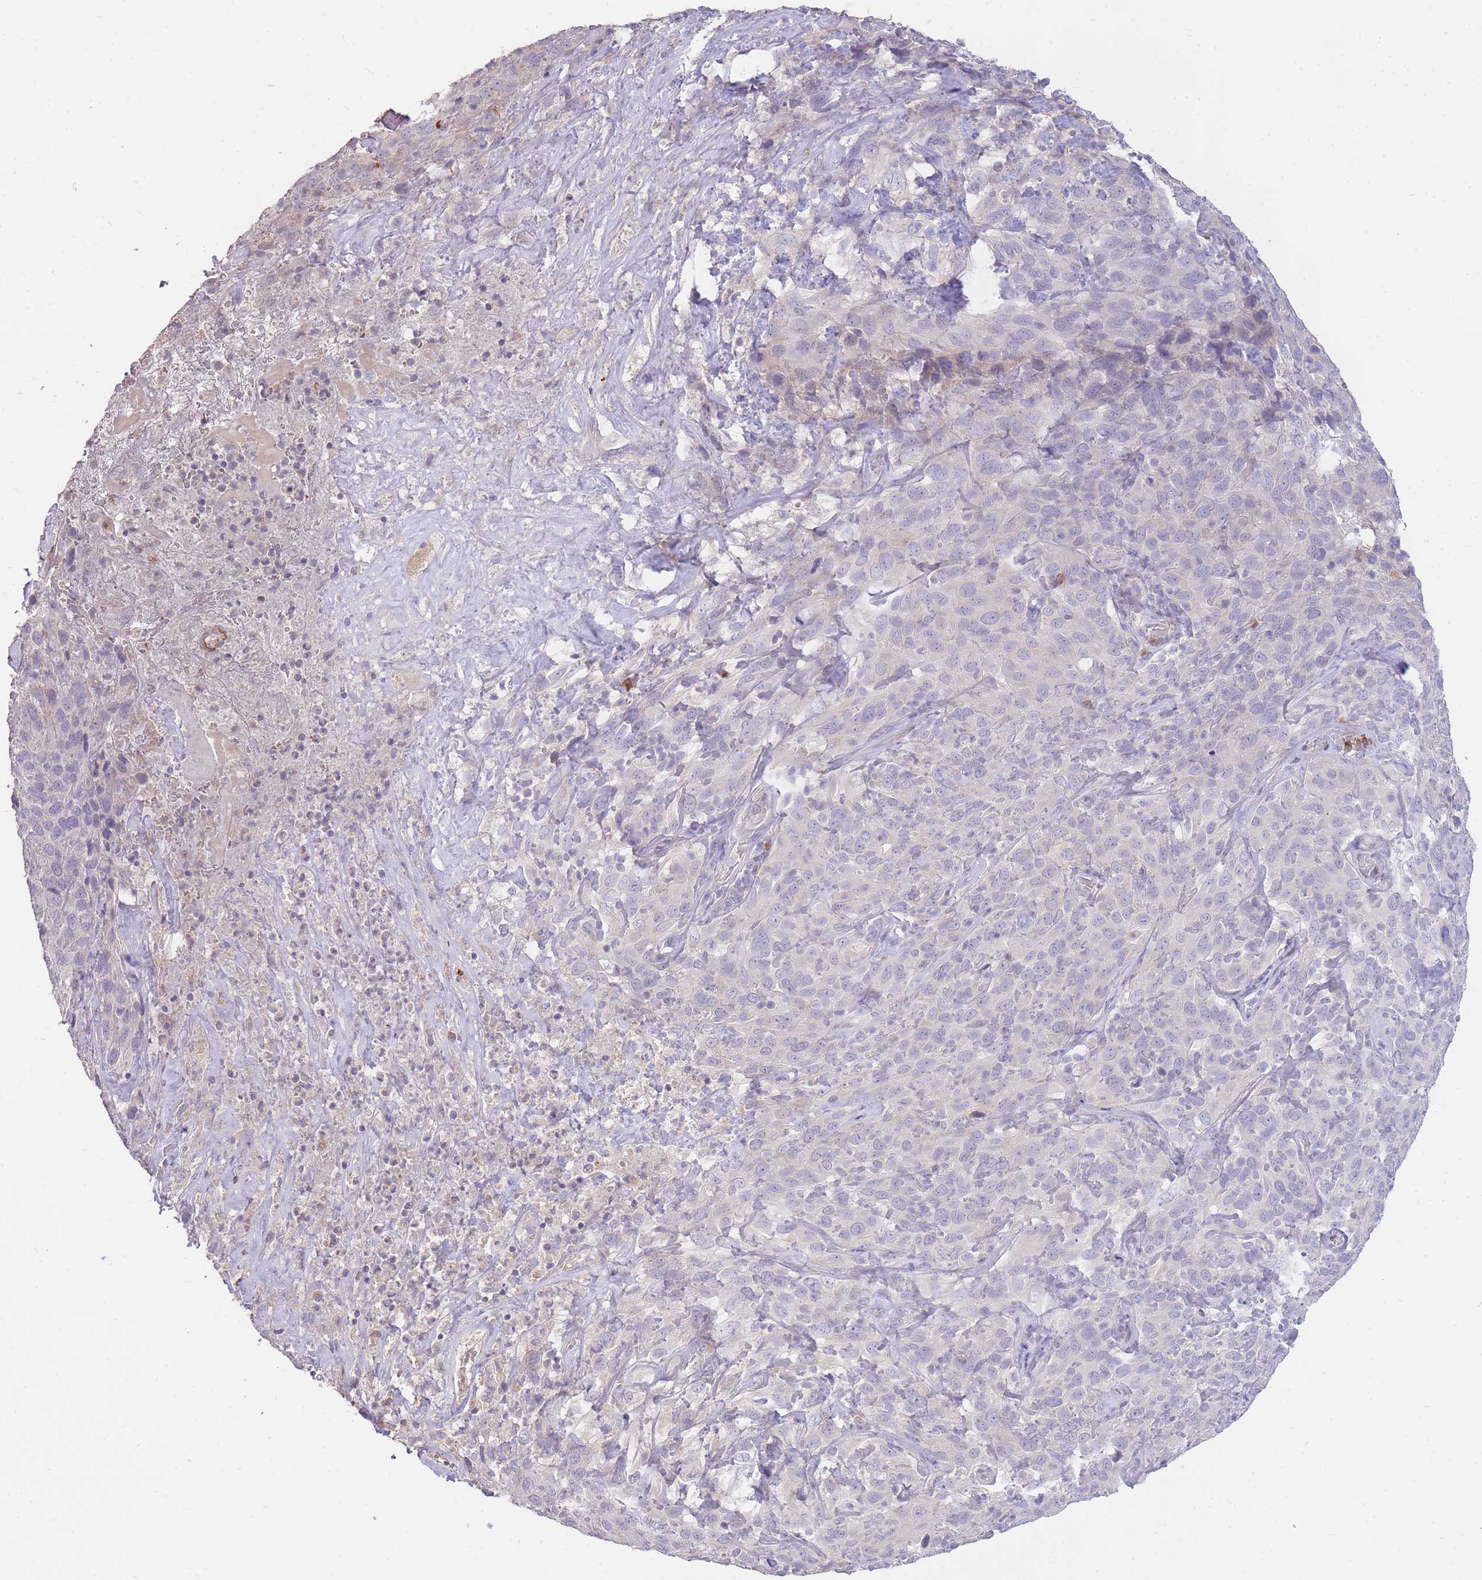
{"staining": {"intensity": "negative", "quantity": "none", "location": "none"}, "tissue": "cervical cancer", "cell_type": "Tumor cells", "image_type": "cancer", "snomed": [{"axis": "morphology", "description": "Squamous cell carcinoma, NOS"}, {"axis": "topography", "description": "Cervix"}], "caption": "The image demonstrates no significant expression in tumor cells of squamous cell carcinoma (cervical).", "gene": "FRG2C", "patient": {"sex": "female", "age": 51}}